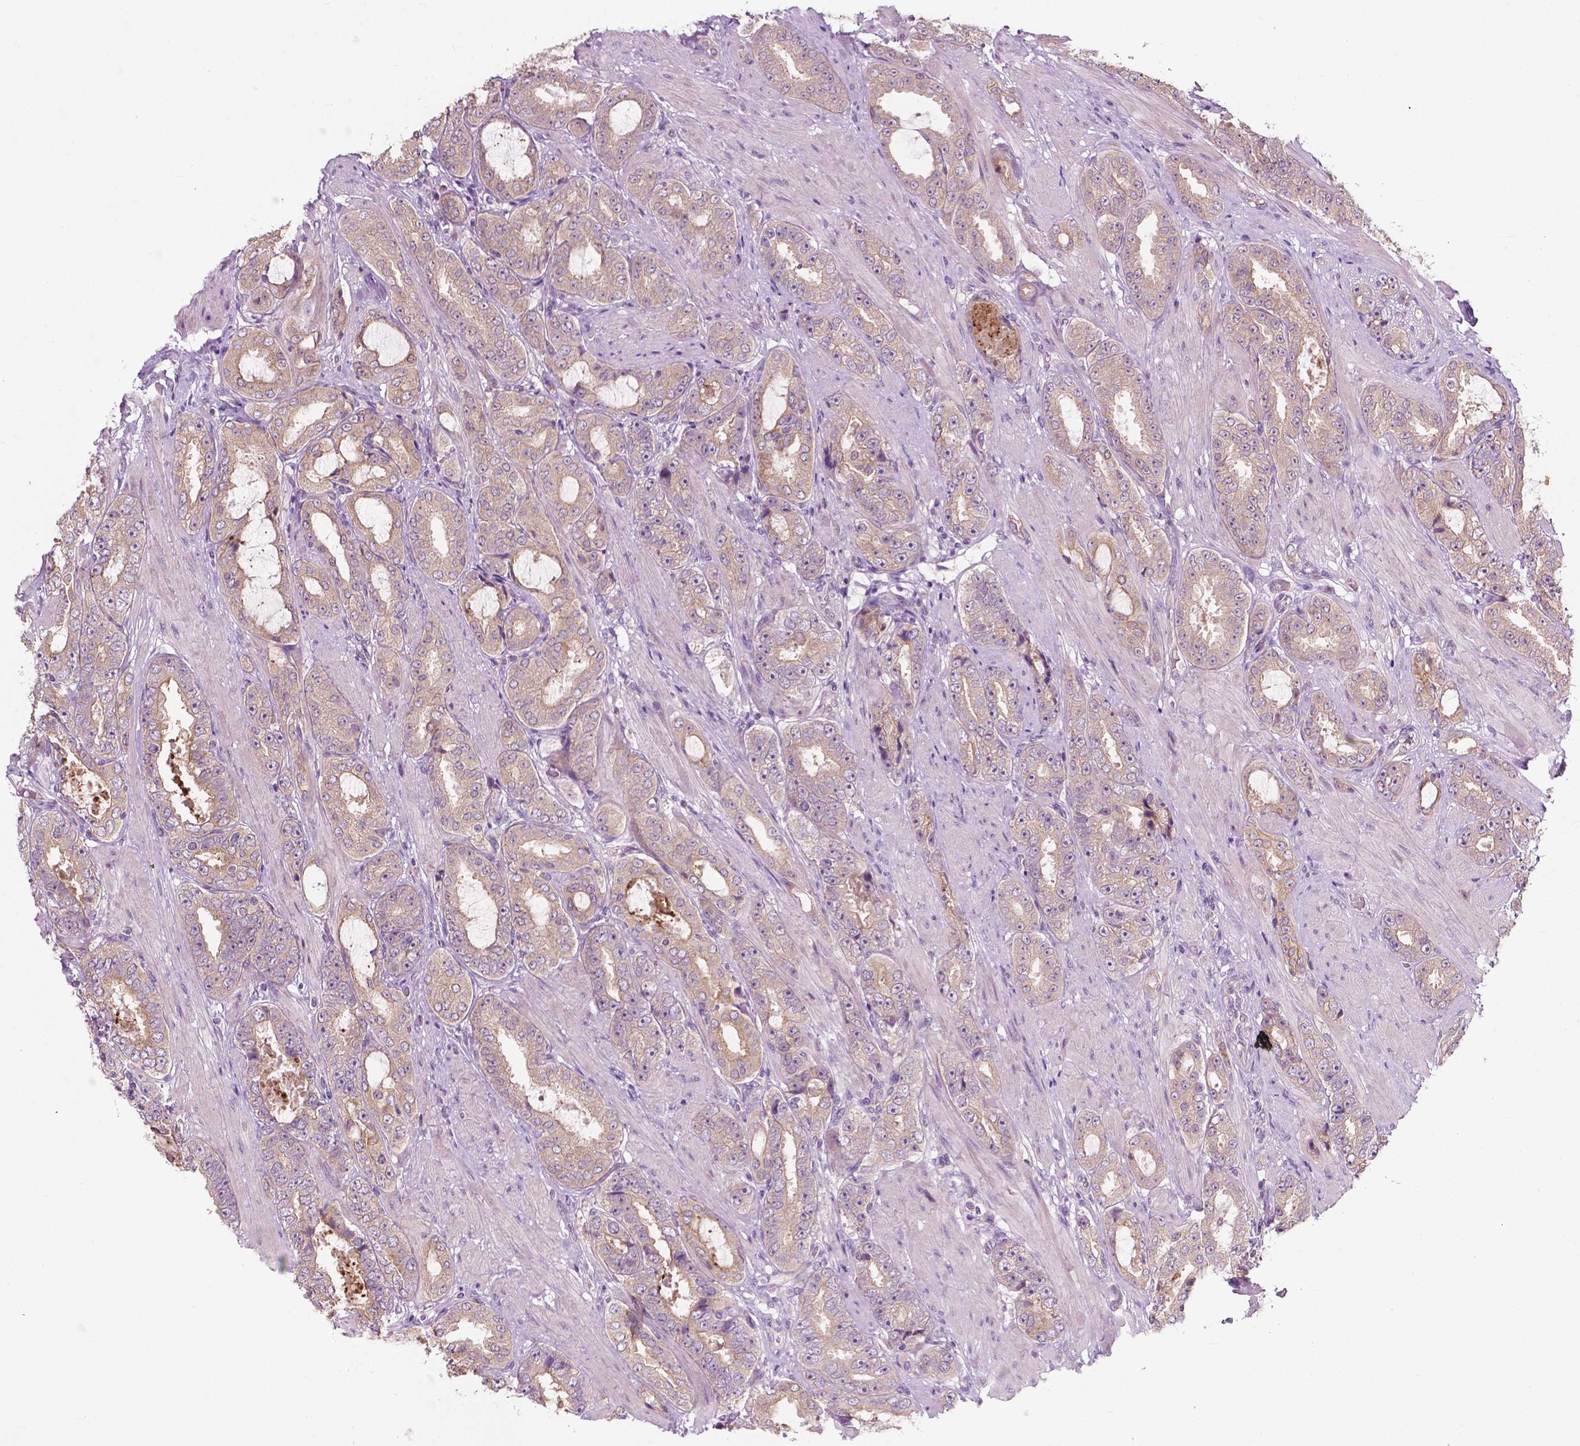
{"staining": {"intensity": "weak", "quantity": "25%-75%", "location": "cytoplasmic/membranous"}, "tissue": "prostate cancer", "cell_type": "Tumor cells", "image_type": "cancer", "snomed": [{"axis": "morphology", "description": "Adenocarcinoma, High grade"}, {"axis": "topography", "description": "Prostate"}], "caption": "Protein positivity by IHC exhibits weak cytoplasmic/membranous positivity in approximately 25%-75% of tumor cells in prostate cancer. The protein of interest is stained brown, and the nuclei are stained in blue (DAB (3,3'-diaminobenzidine) IHC with brightfield microscopy, high magnification).", "gene": "MZT1", "patient": {"sex": "male", "age": 63}}